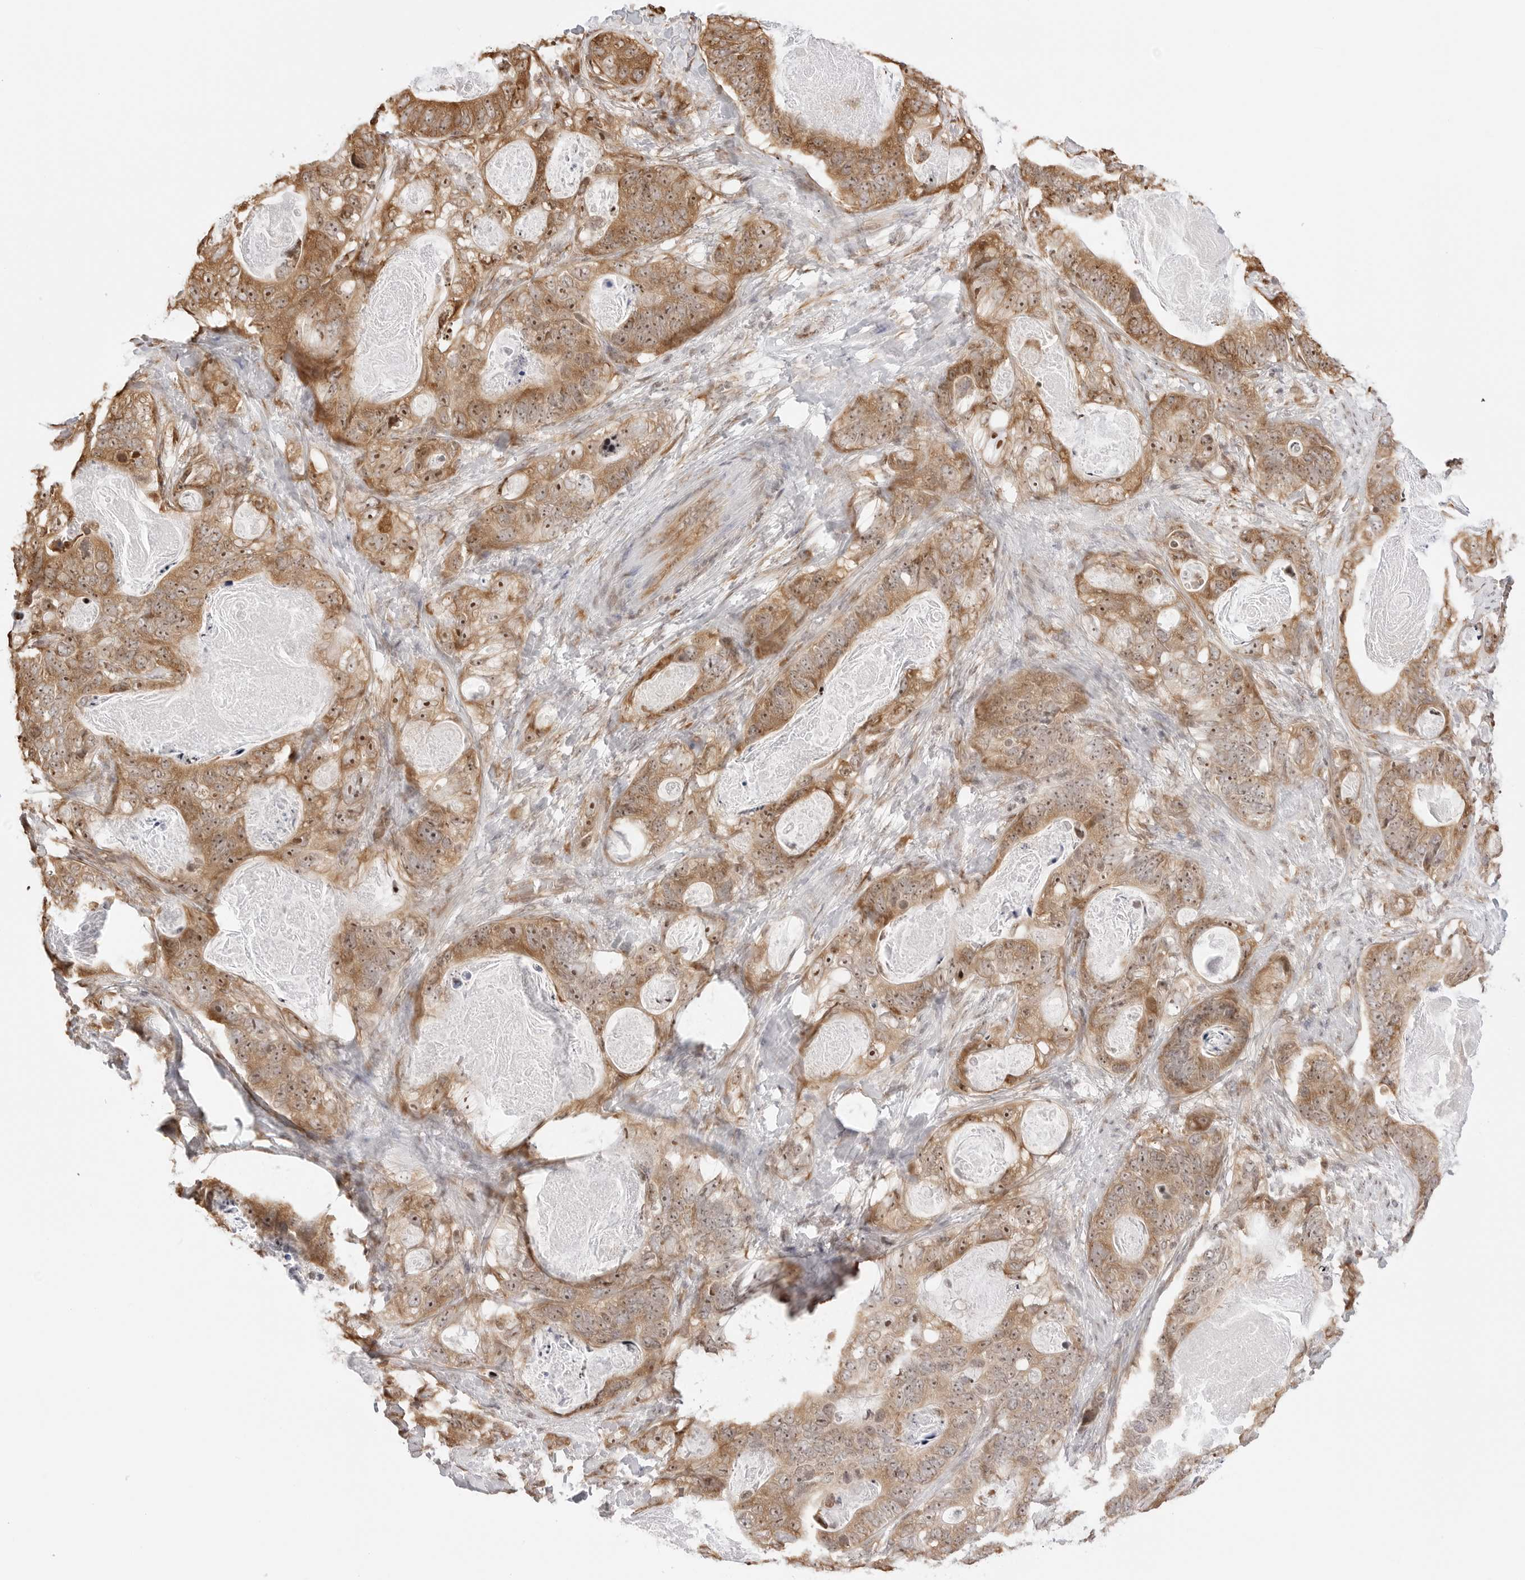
{"staining": {"intensity": "moderate", "quantity": ">75%", "location": "cytoplasmic/membranous,nuclear"}, "tissue": "stomach cancer", "cell_type": "Tumor cells", "image_type": "cancer", "snomed": [{"axis": "morphology", "description": "Normal tissue, NOS"}, {"axis": "morphology", "description": "Adenocarcinoma, NOS"}, {"axis": "topography", "description": "Stomach"}], "caption": "Stomach cancer (adenocarcinoma) tissue displays moderate cytoplasmic/membranous and nuclear positivity in approximately >75% of tumor cells", "gene": "FKBP14", "patient": {"sex": "female", "age": 89}}